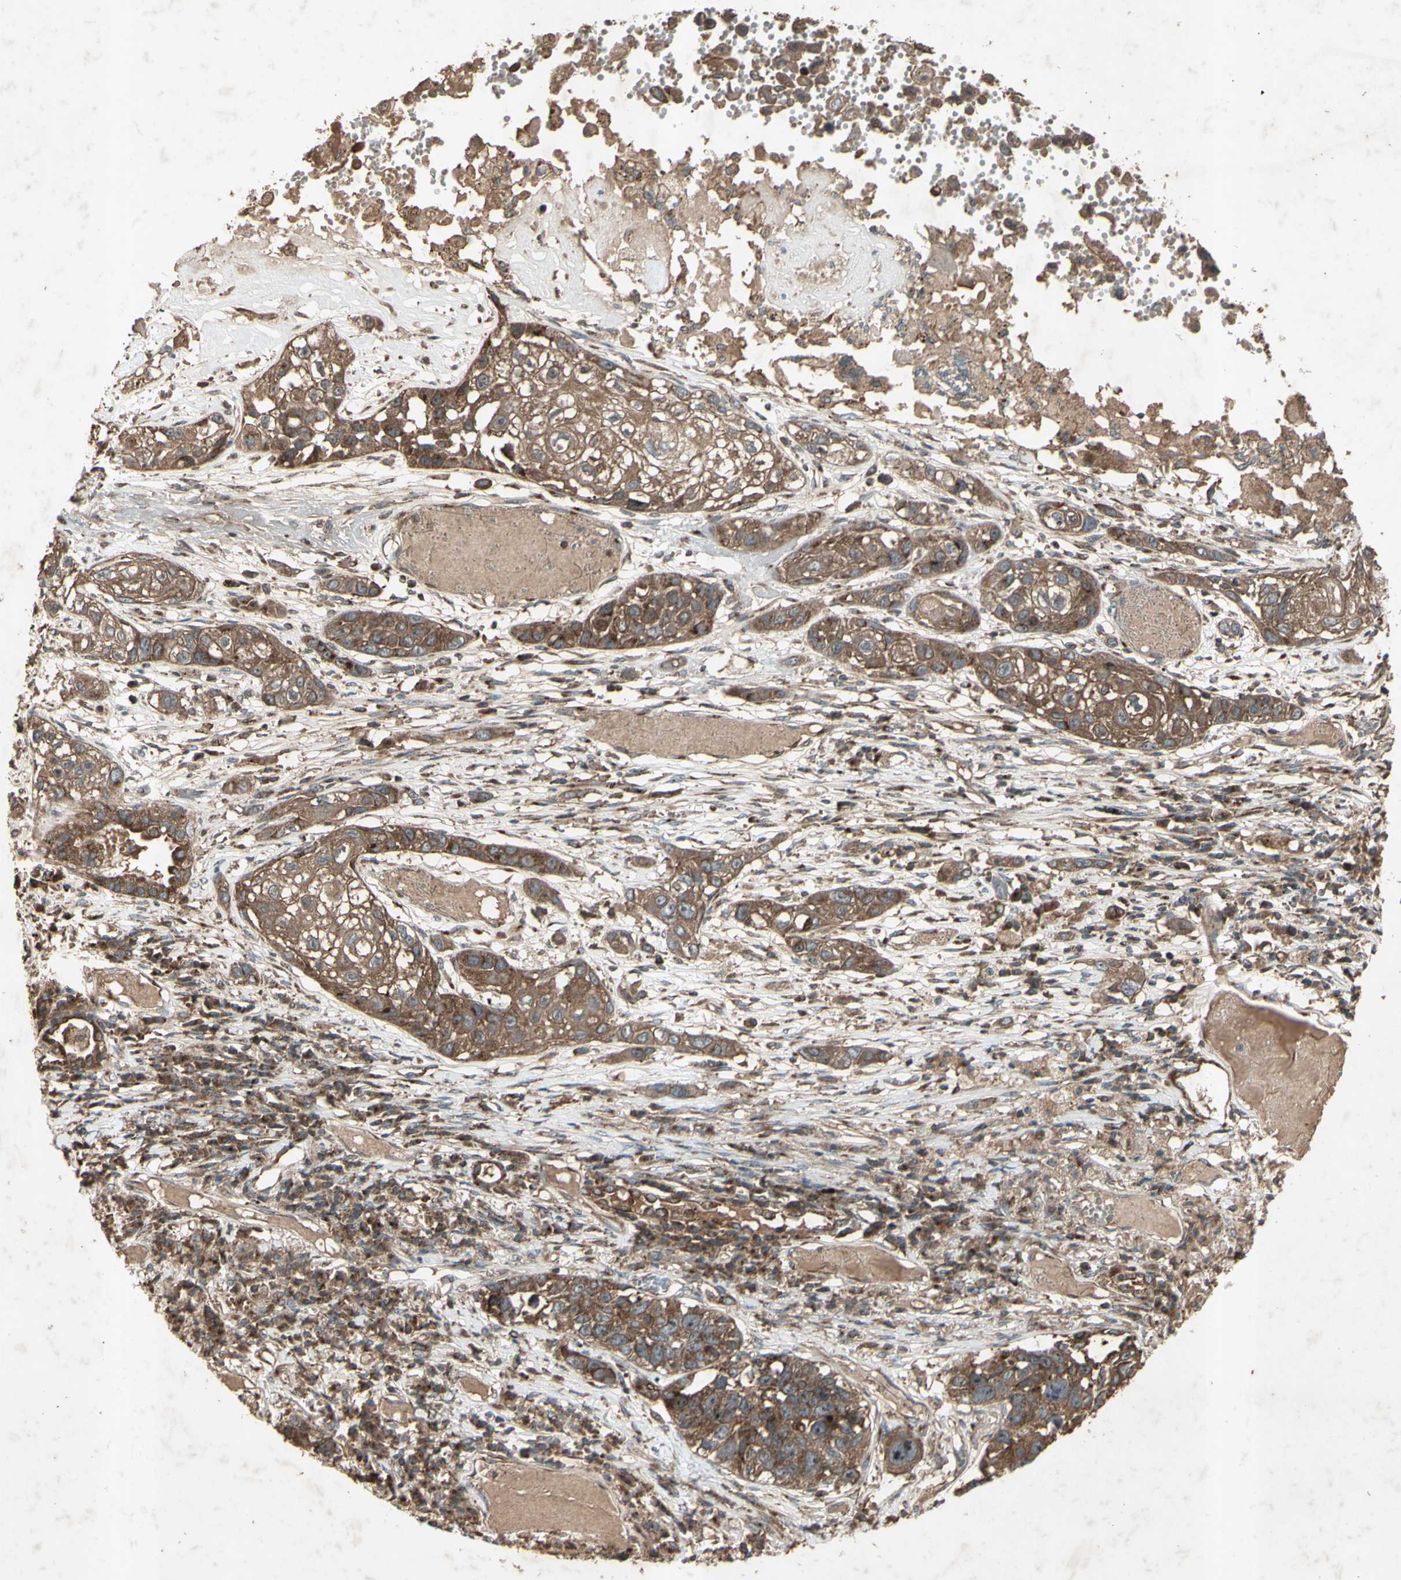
{"staining": {"intensity": "moderate", "quantity": ">75%", "location": "cytoplasmic/membranous"}, "tissue": "lung cancer", "cell_type": "Tumor cells", "image_type": "cancer", "snomed": [{"axis": "morphology", "description": "Squamous cell carcinoma, NOS"}, {"axis": "topography", "description": "Lung"}], "caption": "Lung squamous cell carcinoma stained for a protein displays moderate cytoplasmic/membranous positivity in tumor cells.", "gene": "AP1G1", "patient": {"sex": "male", "age": 71}}